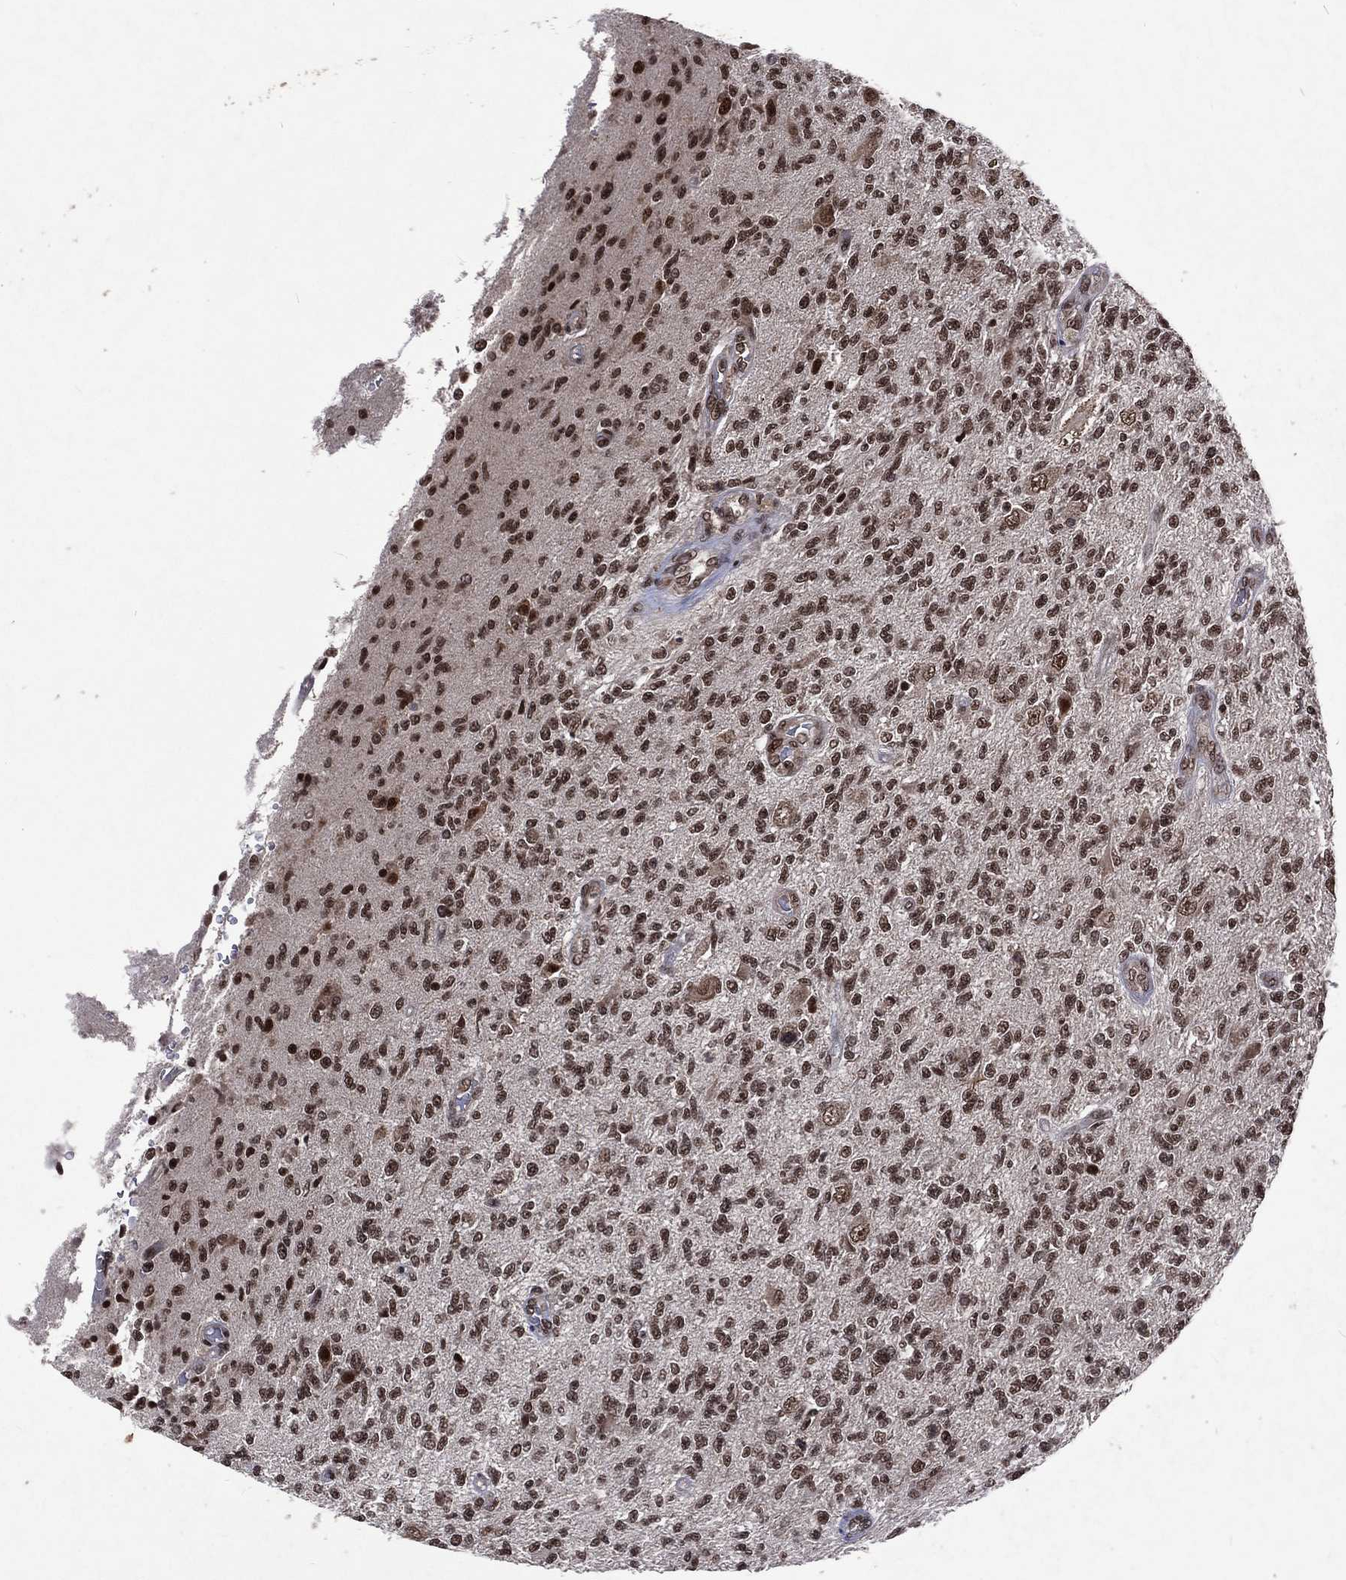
{"staining": {"intensity": "strong", "quantity": ">75%", "location": "nuclear"}, "tissue": "glioma", "cell_type": "Tumor cells", "image_type": "cancer", "snomed": [{"axis": "morphology", "description": "Glioma, malignant, High grade"}, {"axis": "topography", "description": "Brain"}], "caption": "This is a micrograph of IHC staining of malignant glioma (high-grade), which shows strong positivity in the nuclear of tumor cells.", "gene": "DMAP1", "patient": {"sex": "male", "age": 56}}